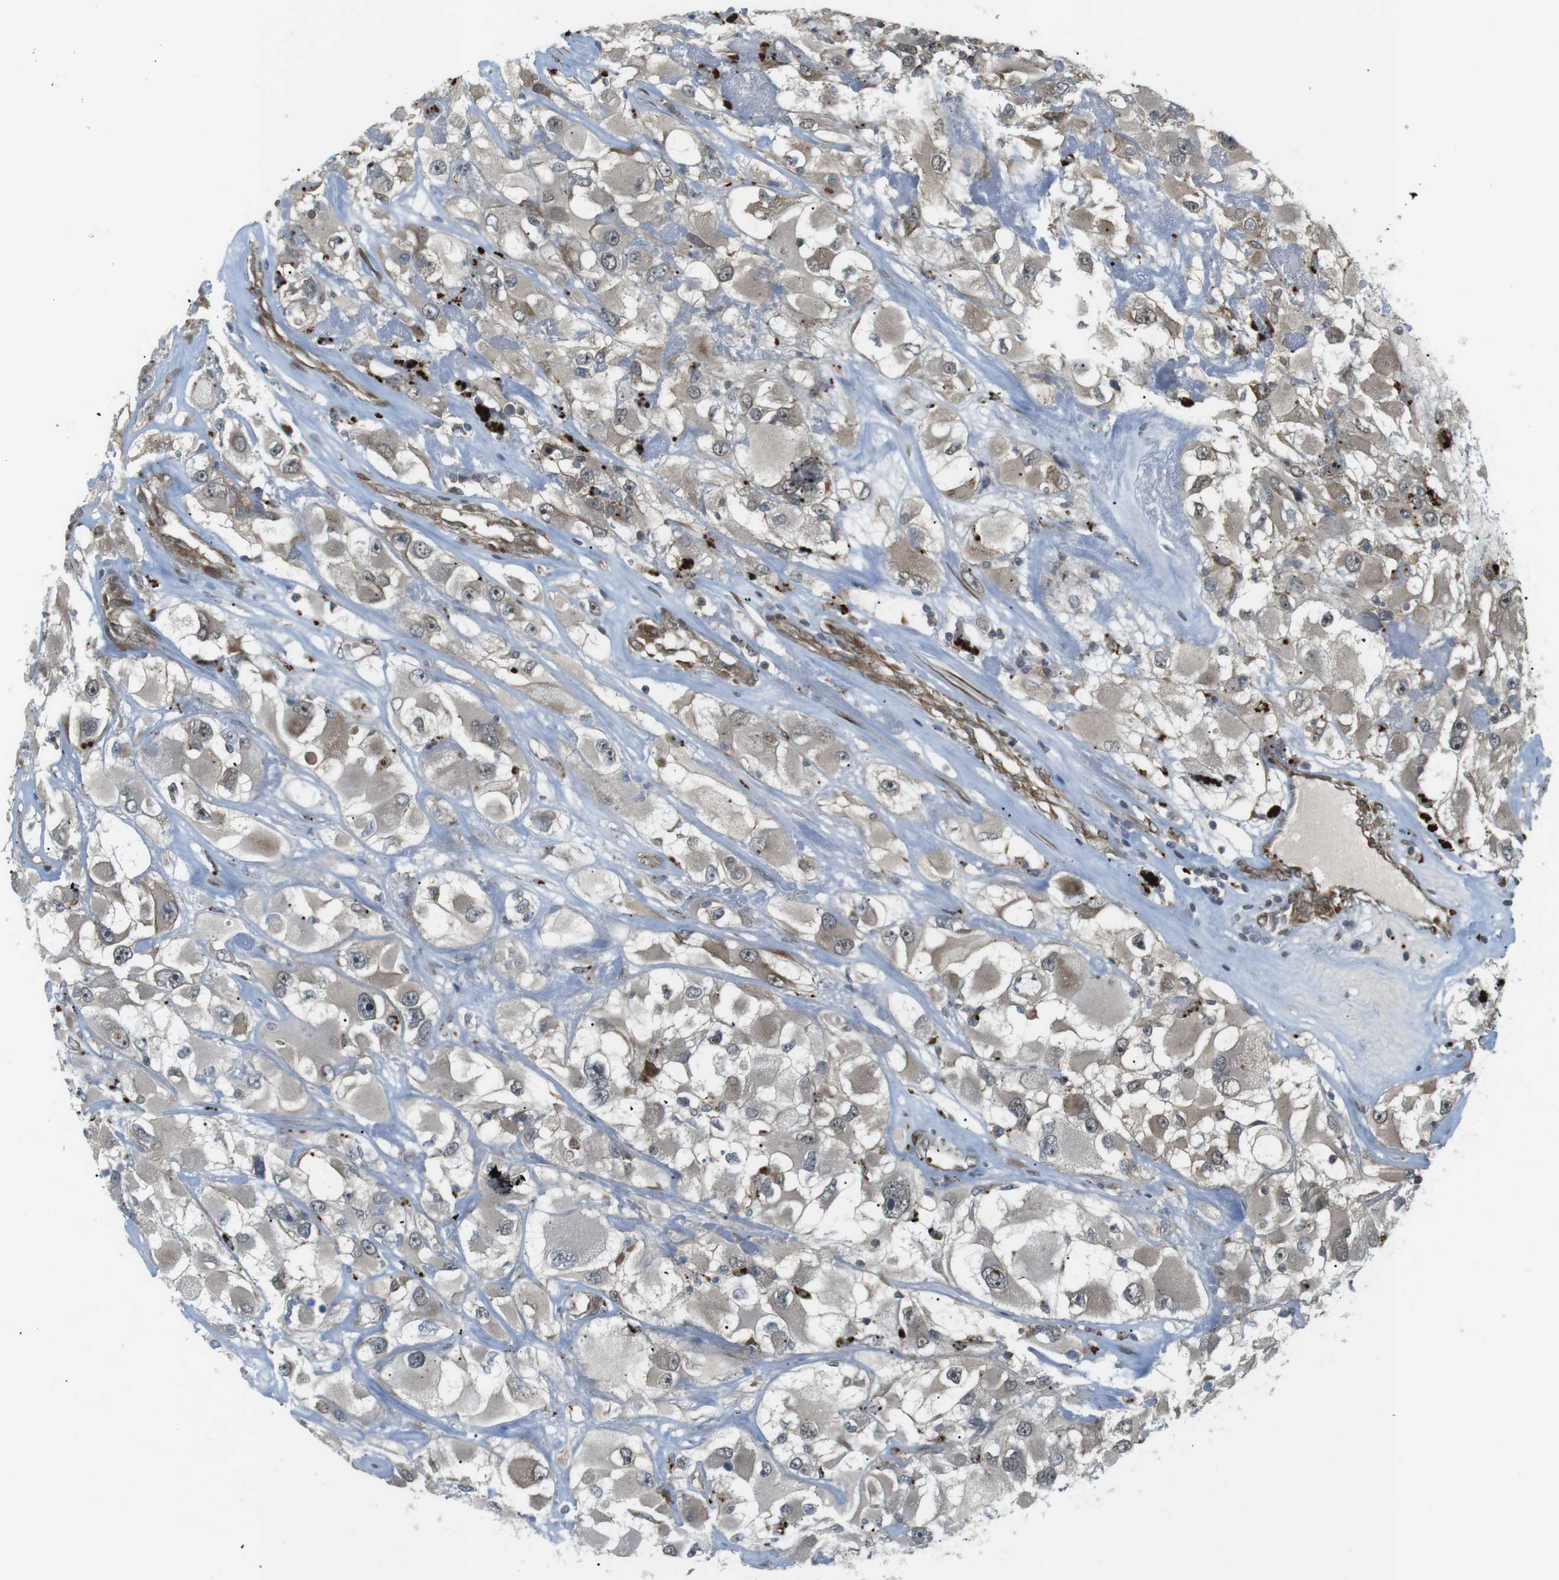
{"staining": {"intensity": "weak", "quantity": "25%-75%", "location": "cytoplasmic/membranous,nuclear"}, "tissue": "renal cancer", "cell_type": "Tumor cells", "image_type": "cancer", "snomed": [{"axis": "morphology", "description": "Adenocarcinoma, NOS"}, {"axis": "topography", "description": "Kidney"}], "caption": "Renal cancer (adenocarcinoma) stained with IHC displays weak cytoplasmic/membranous and nuclear staining in approximately 25%-75% of tumor cells. The staining was performed using DAB, with brown indicating positive protein expression. Nuclei are stained blue with hematoxylin.", "gene": "KANK2", "patient": {"sex": "female", "age": 52}}